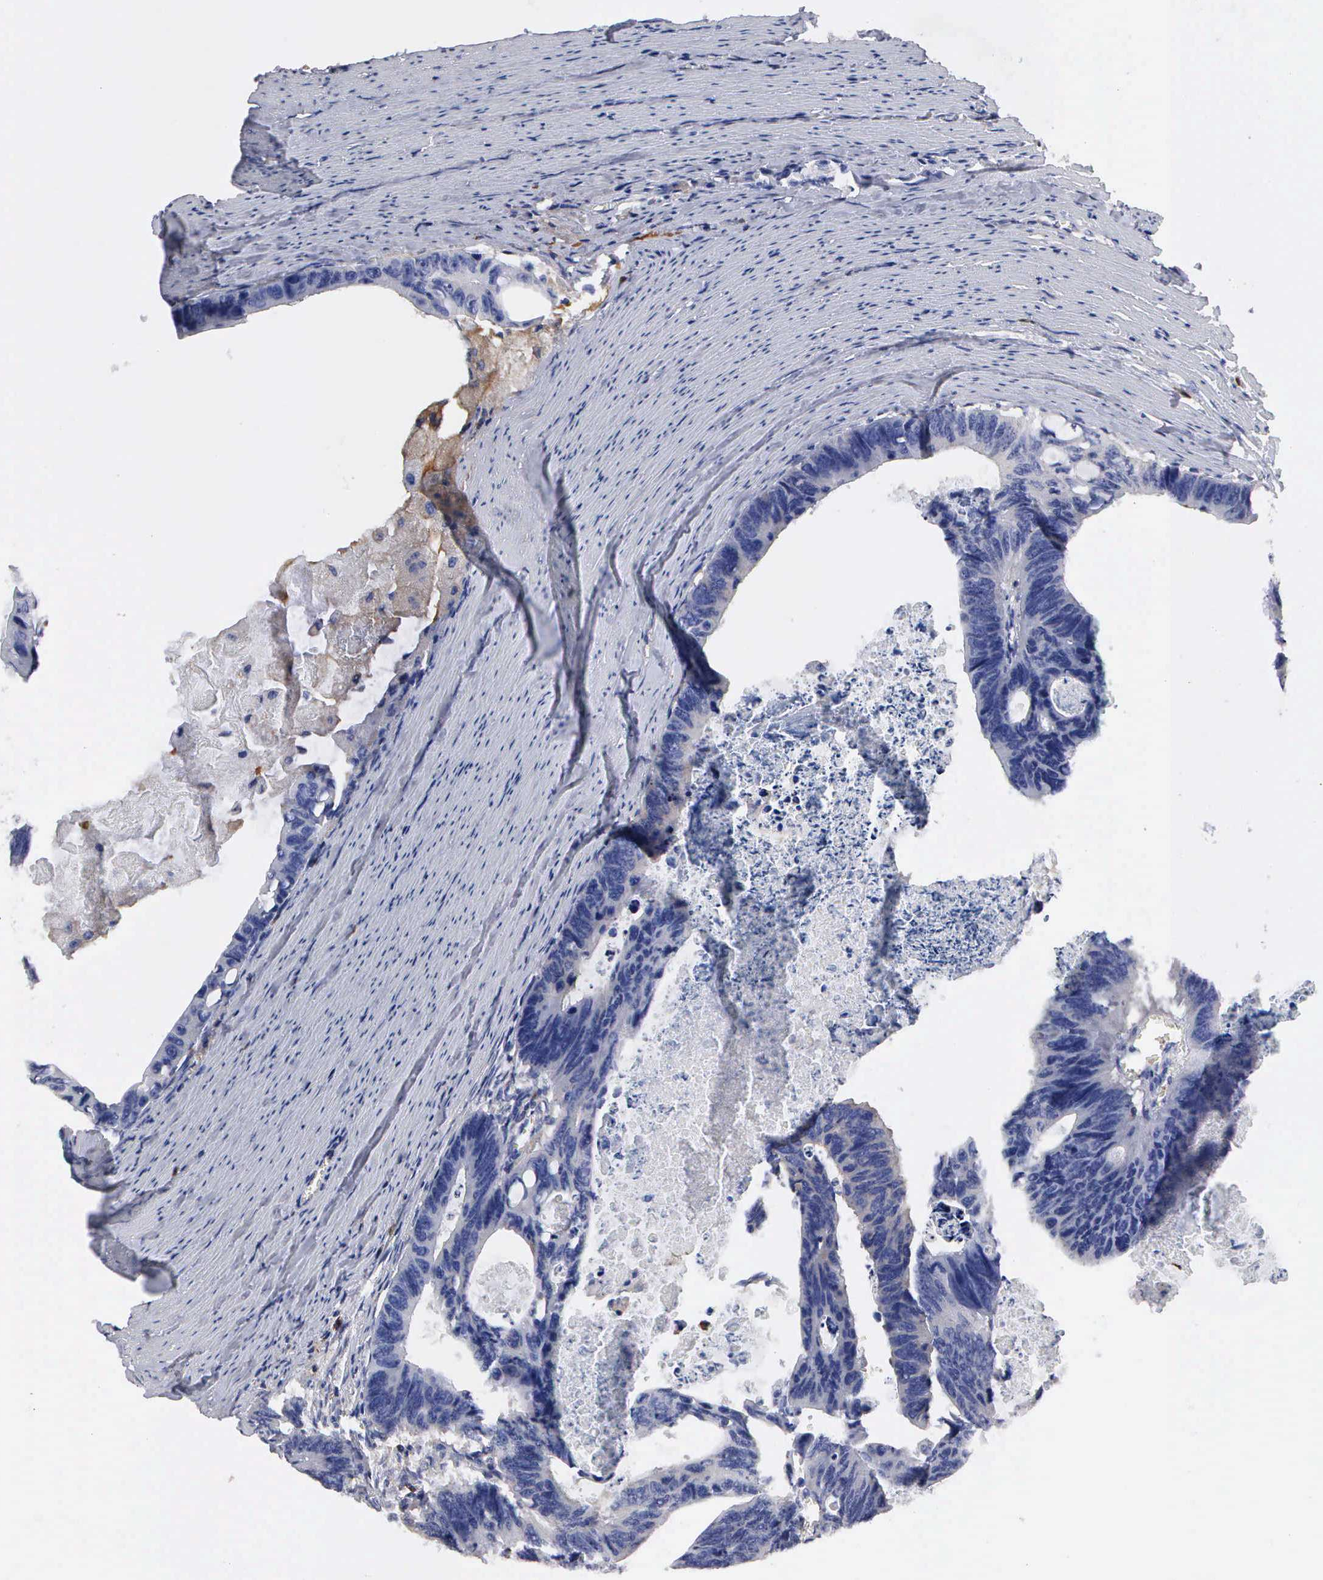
{"staining": {"intensity": "negative", "quantity": "none", "location": "none"}, "tissue": "colorectal cancer", "cell_type": "Tumor cells", "image_type": "cancer", "snomed": [{"axis": "morphology", "description": "Adenocarcinoma, NOS"}, {"axis": "topography", "description": "Colon"}], "caption": "This is a micrograph of immunohistochemistry staining of colorectal cancer (adenocarcinoma), which shows no staining in tumor cells.", "gene": "G6PD", "patient": {"sex": "female", "age": 55}}